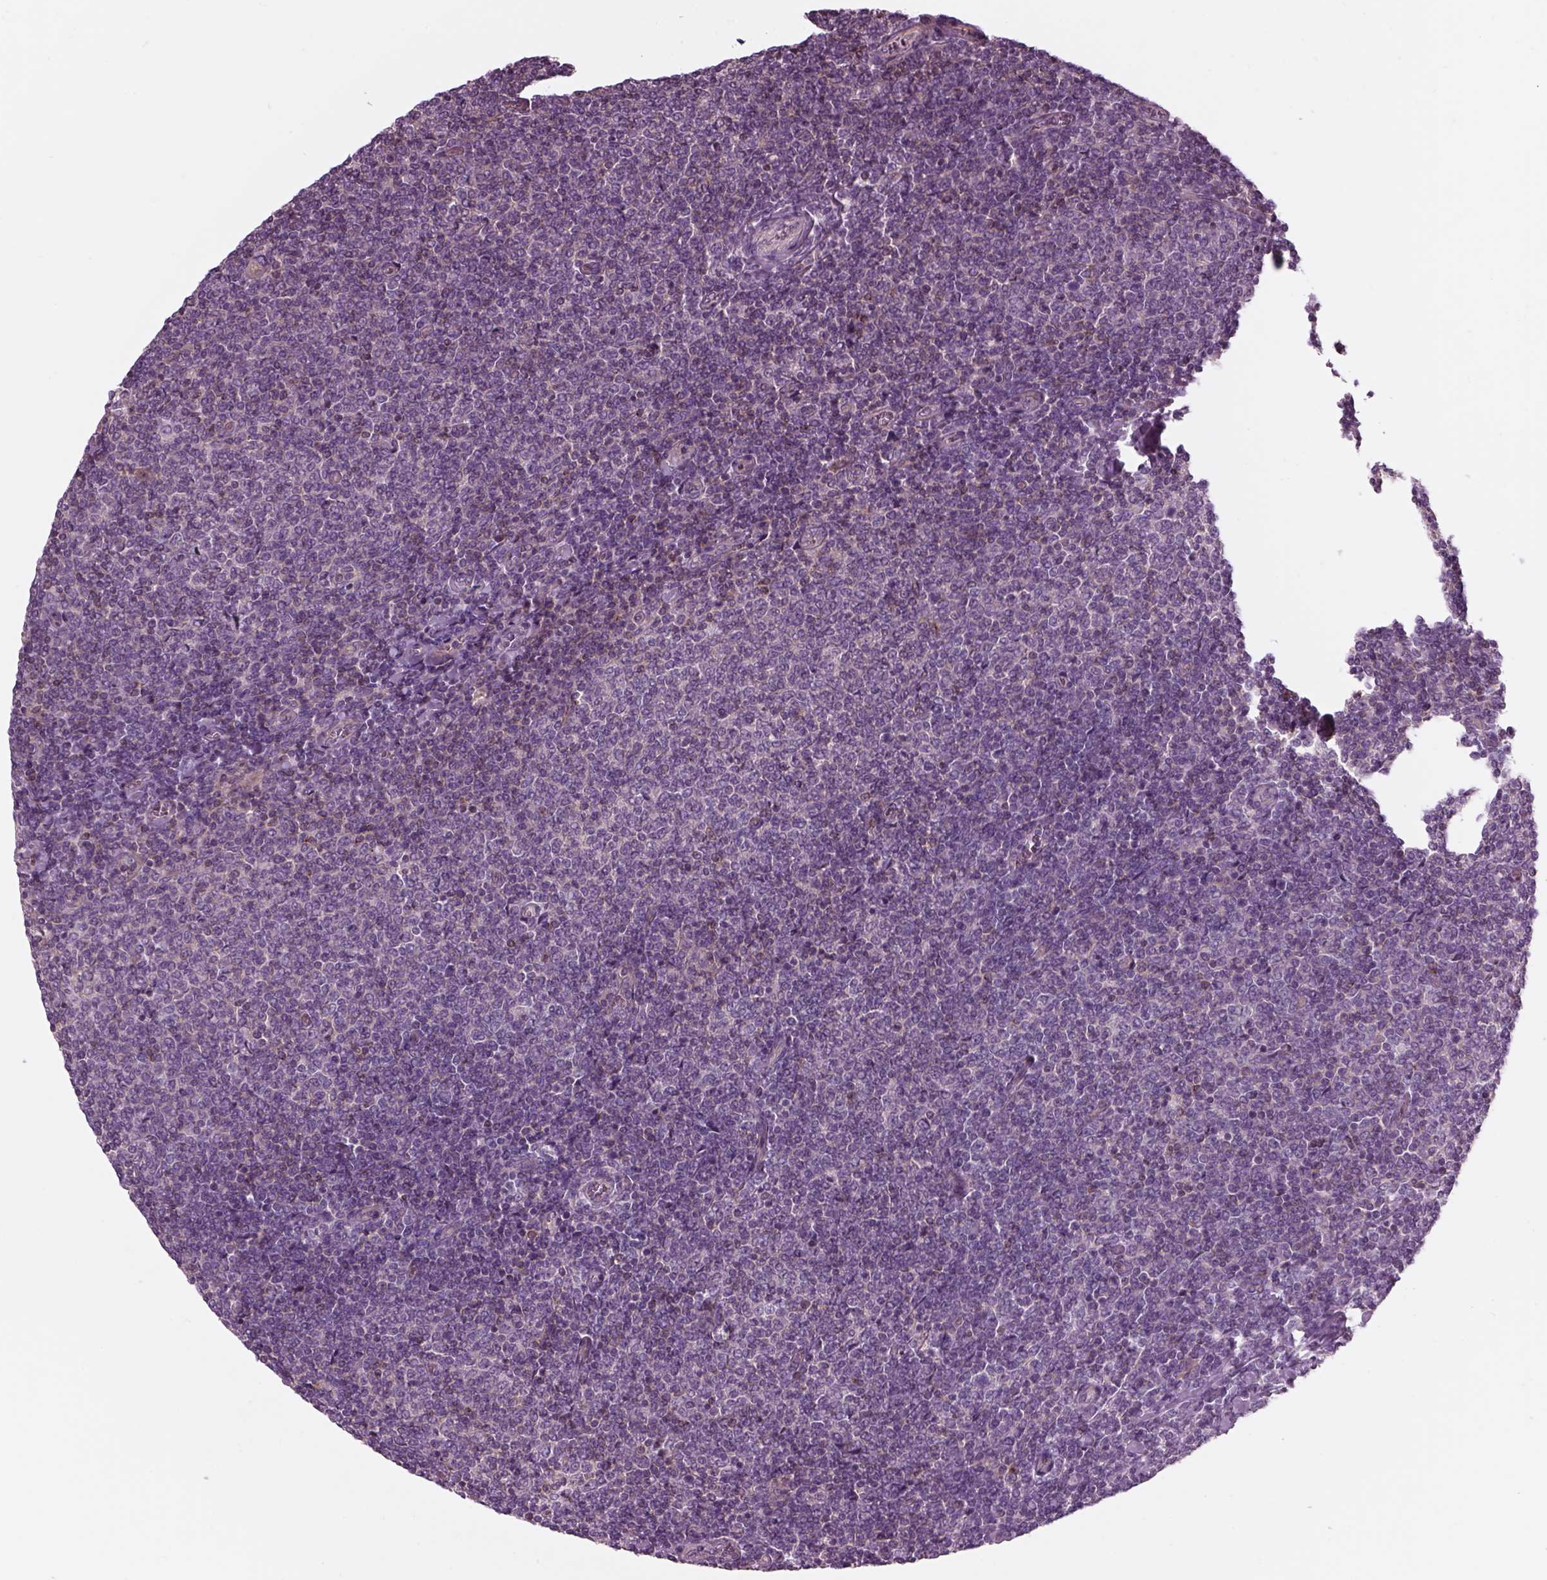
{"staining": {"intensity": "negative", "quantity": "none", "location": "none"}, "tissue": "lymphoma", "cell_type": "Tumor cells", "image_type": "cancer", "snomed": [{"axis": "morphology", "description": "Malignant lymphoma, non-Hodgkin's type, Low grade"}, {"axis": "topography", "description": "Lymph node"}], "caption": "Tumor cells show no significant expression in lymphoma.", "gene": "SLC2A3", "patient": {"sex": "male", "age": 52}}